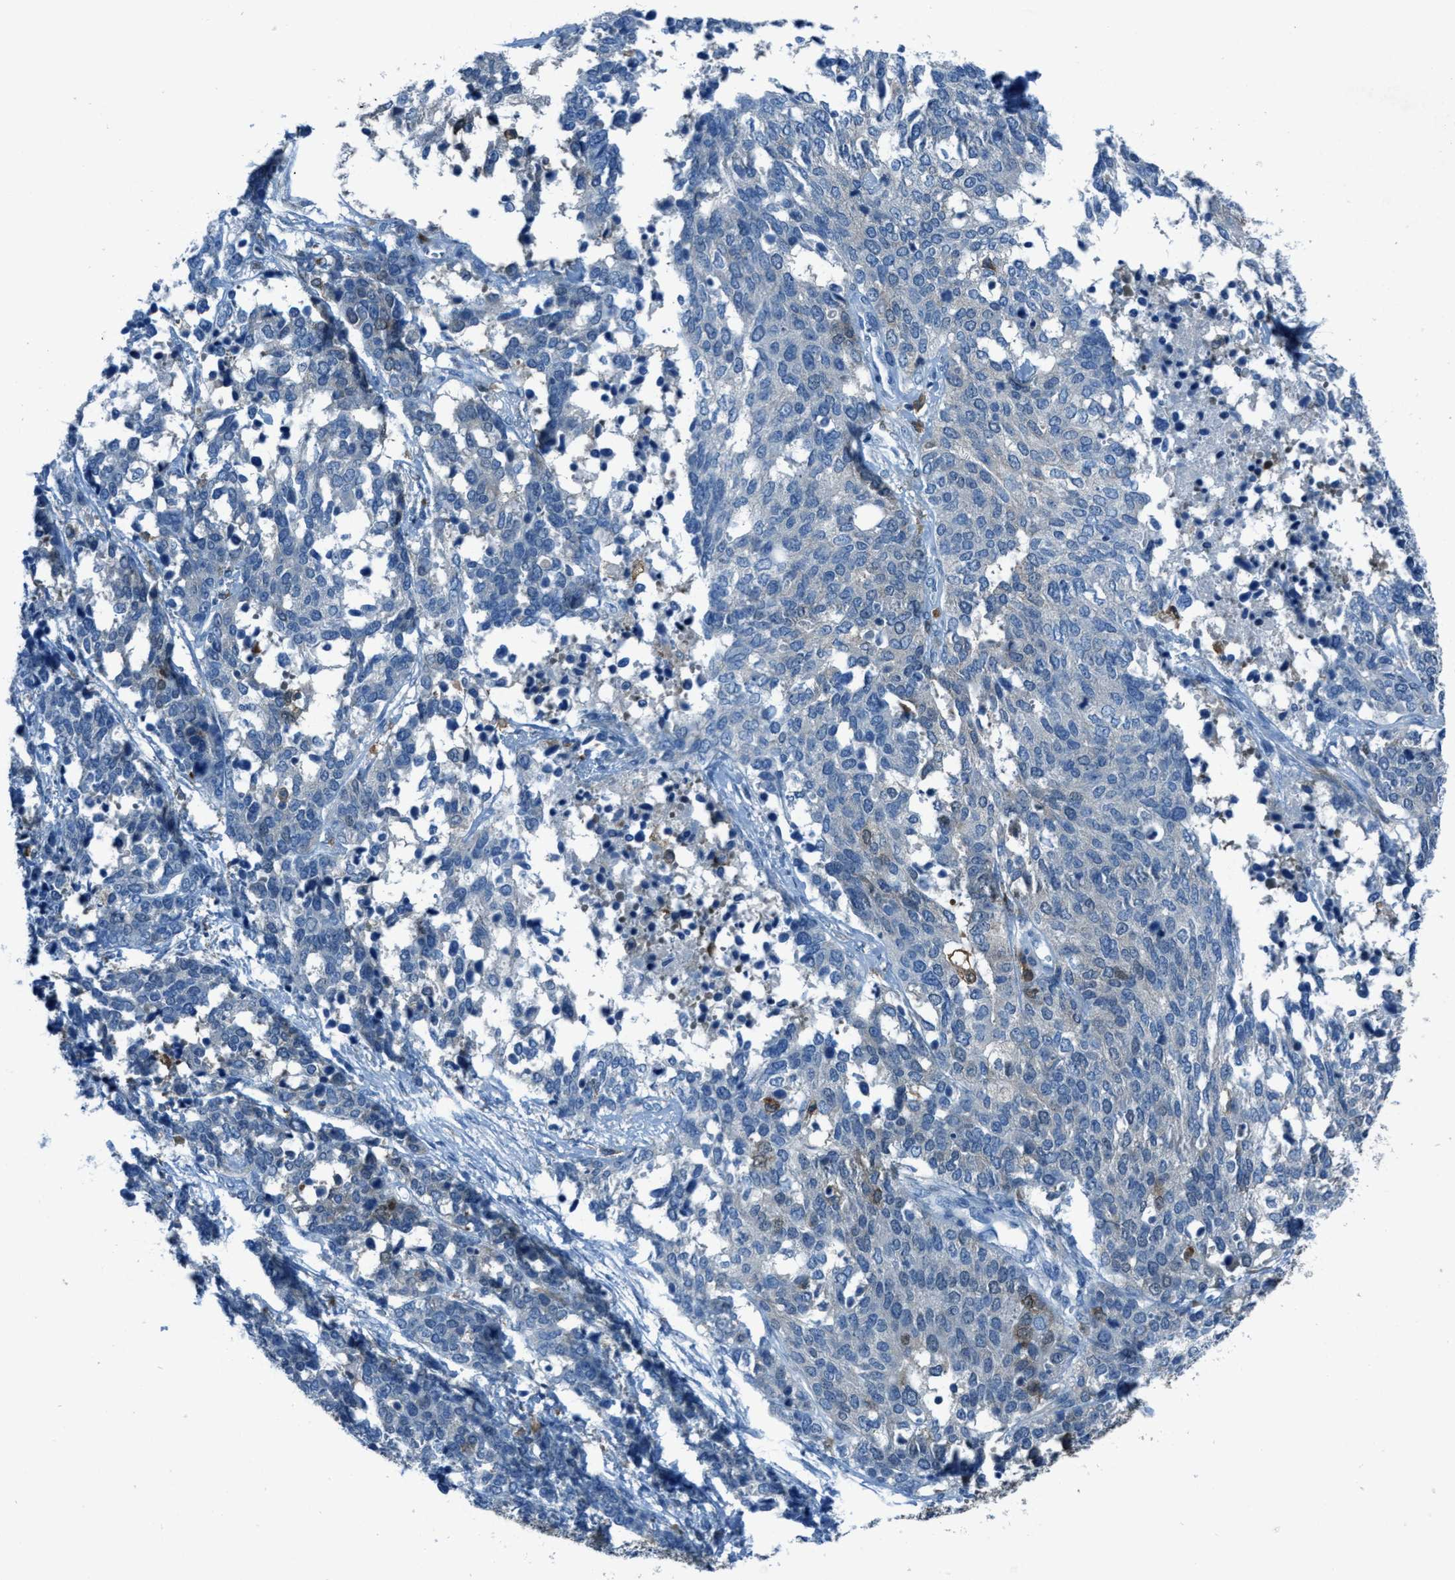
{"staining": {"intensity": "negative", "quantity": "none", "location": "none"}, "tissue": "ovarian cancer", "cell_type": "Tumor cells", "image_type": "cancer", "snomed": [{"axis": "morphology", "description": "Cystadenocarcinoma, serous, NOS"}, {"axis": "topography", "description": "Ovary"}], "caption": "Immunohistochemical staining of serous cystadenocarcinoma (ovarian) exhibits no significant expression in tumor cells.", "gene": "MATCAP2", "patient": {"sex": "female", "age": 44}}